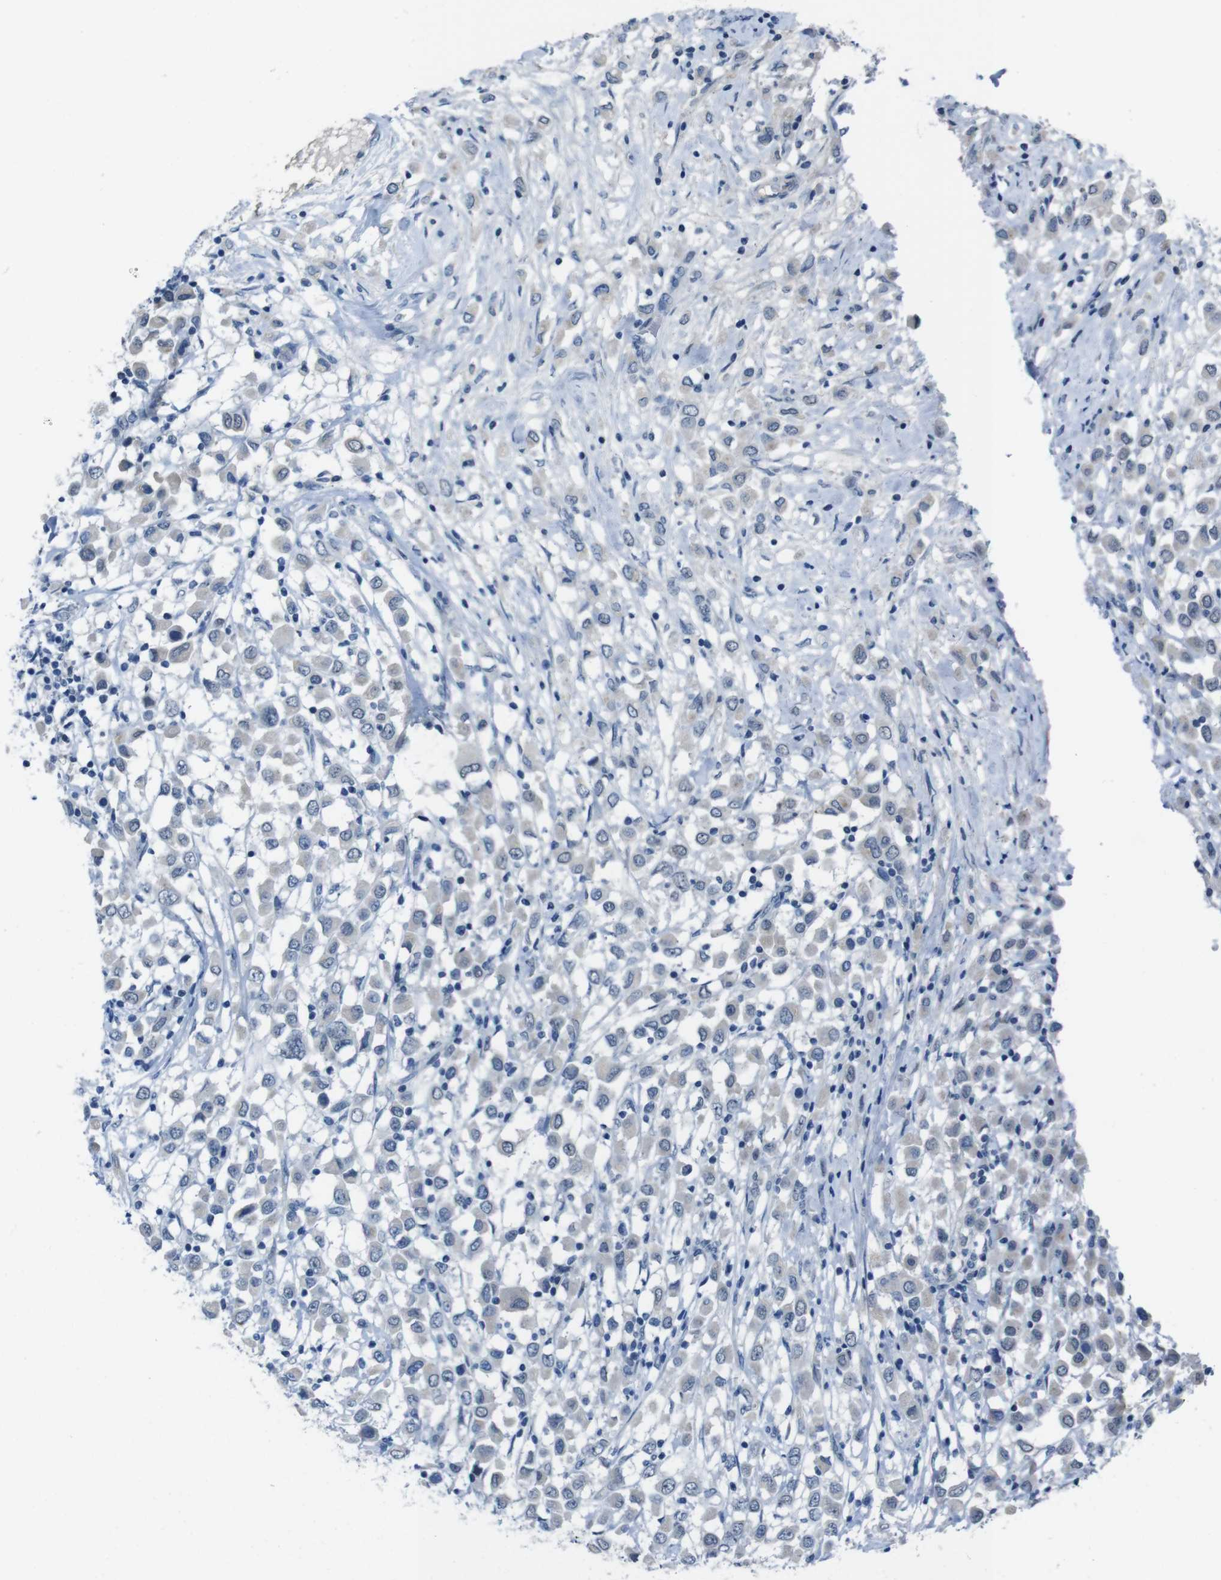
{"staining": {"intensity": "weak", "quantity": "<25%", "location": "cytoplasmic/membranous"}, "tissue": "breast cancer", "cell_type": "Tumor cells", "image_type": "cancer", "snomed": [{"axis": "morphology", "description": "Duct carcinoma"}, {"axis": "topography", "description": "Breast"}], "caption": "Tumor cells show no significant protein expression in breast cancer.", "gene": "CDHR2", "patient": {"sex": "female", "age": 61}}